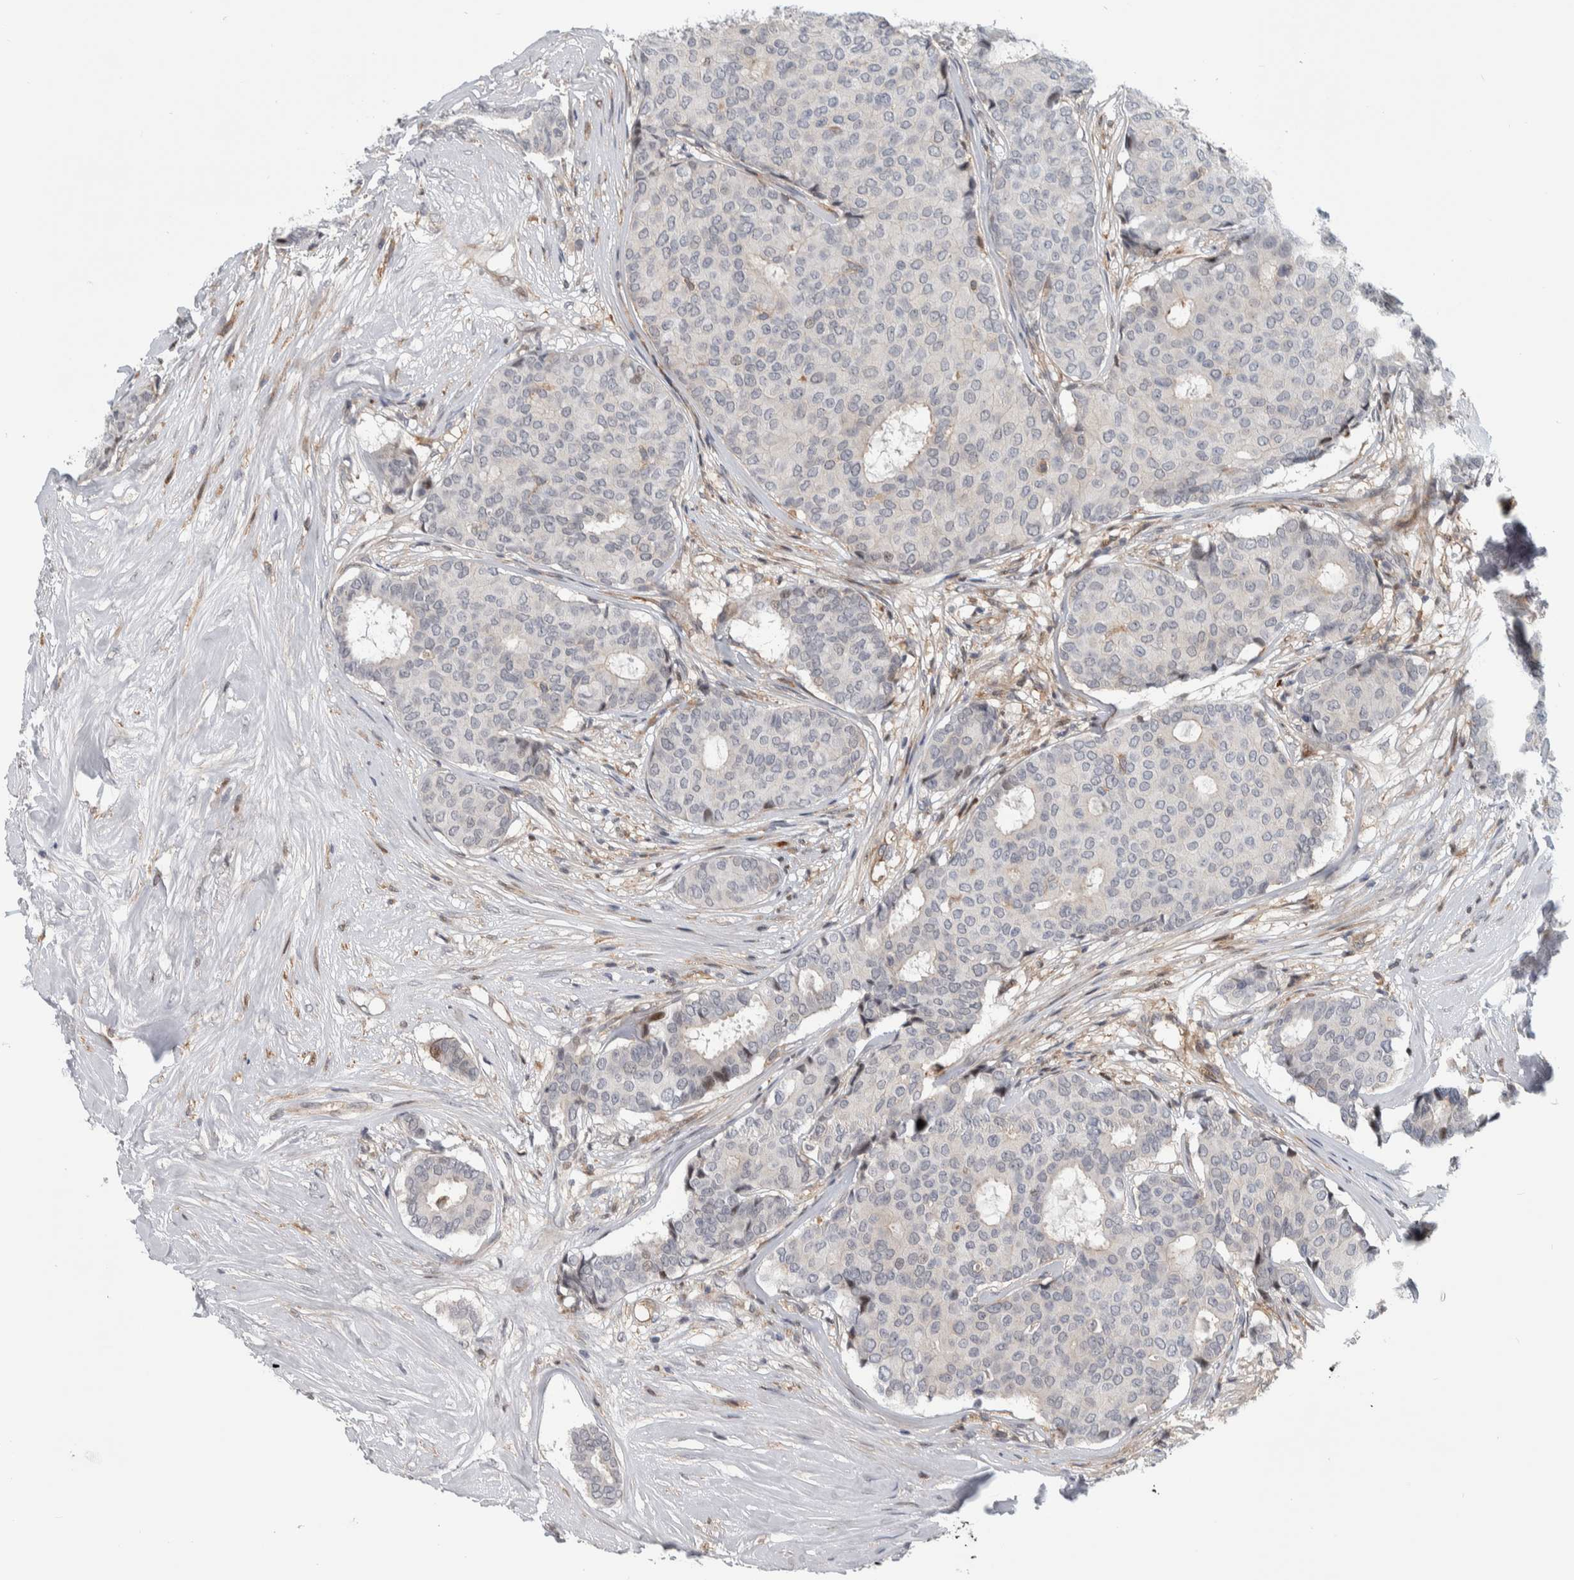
{"staining": {"intensity": "negative", "quantity": "none", "location": "none"}, "tissue": "breast cancer", "cell_type": "Tumor cells", "image_type": "cancer", "snomed": [{"axis": "morphology", "description": "Duct carcinoma"}, {"axis": "topography", "description": "Breast"}], "caption": "There is no significant positivity in tumor cells of breast cancer (infiltrating ductal carcinoma).", "gene": "MSL1", "patient": {"sex": "female", "age": 75}}